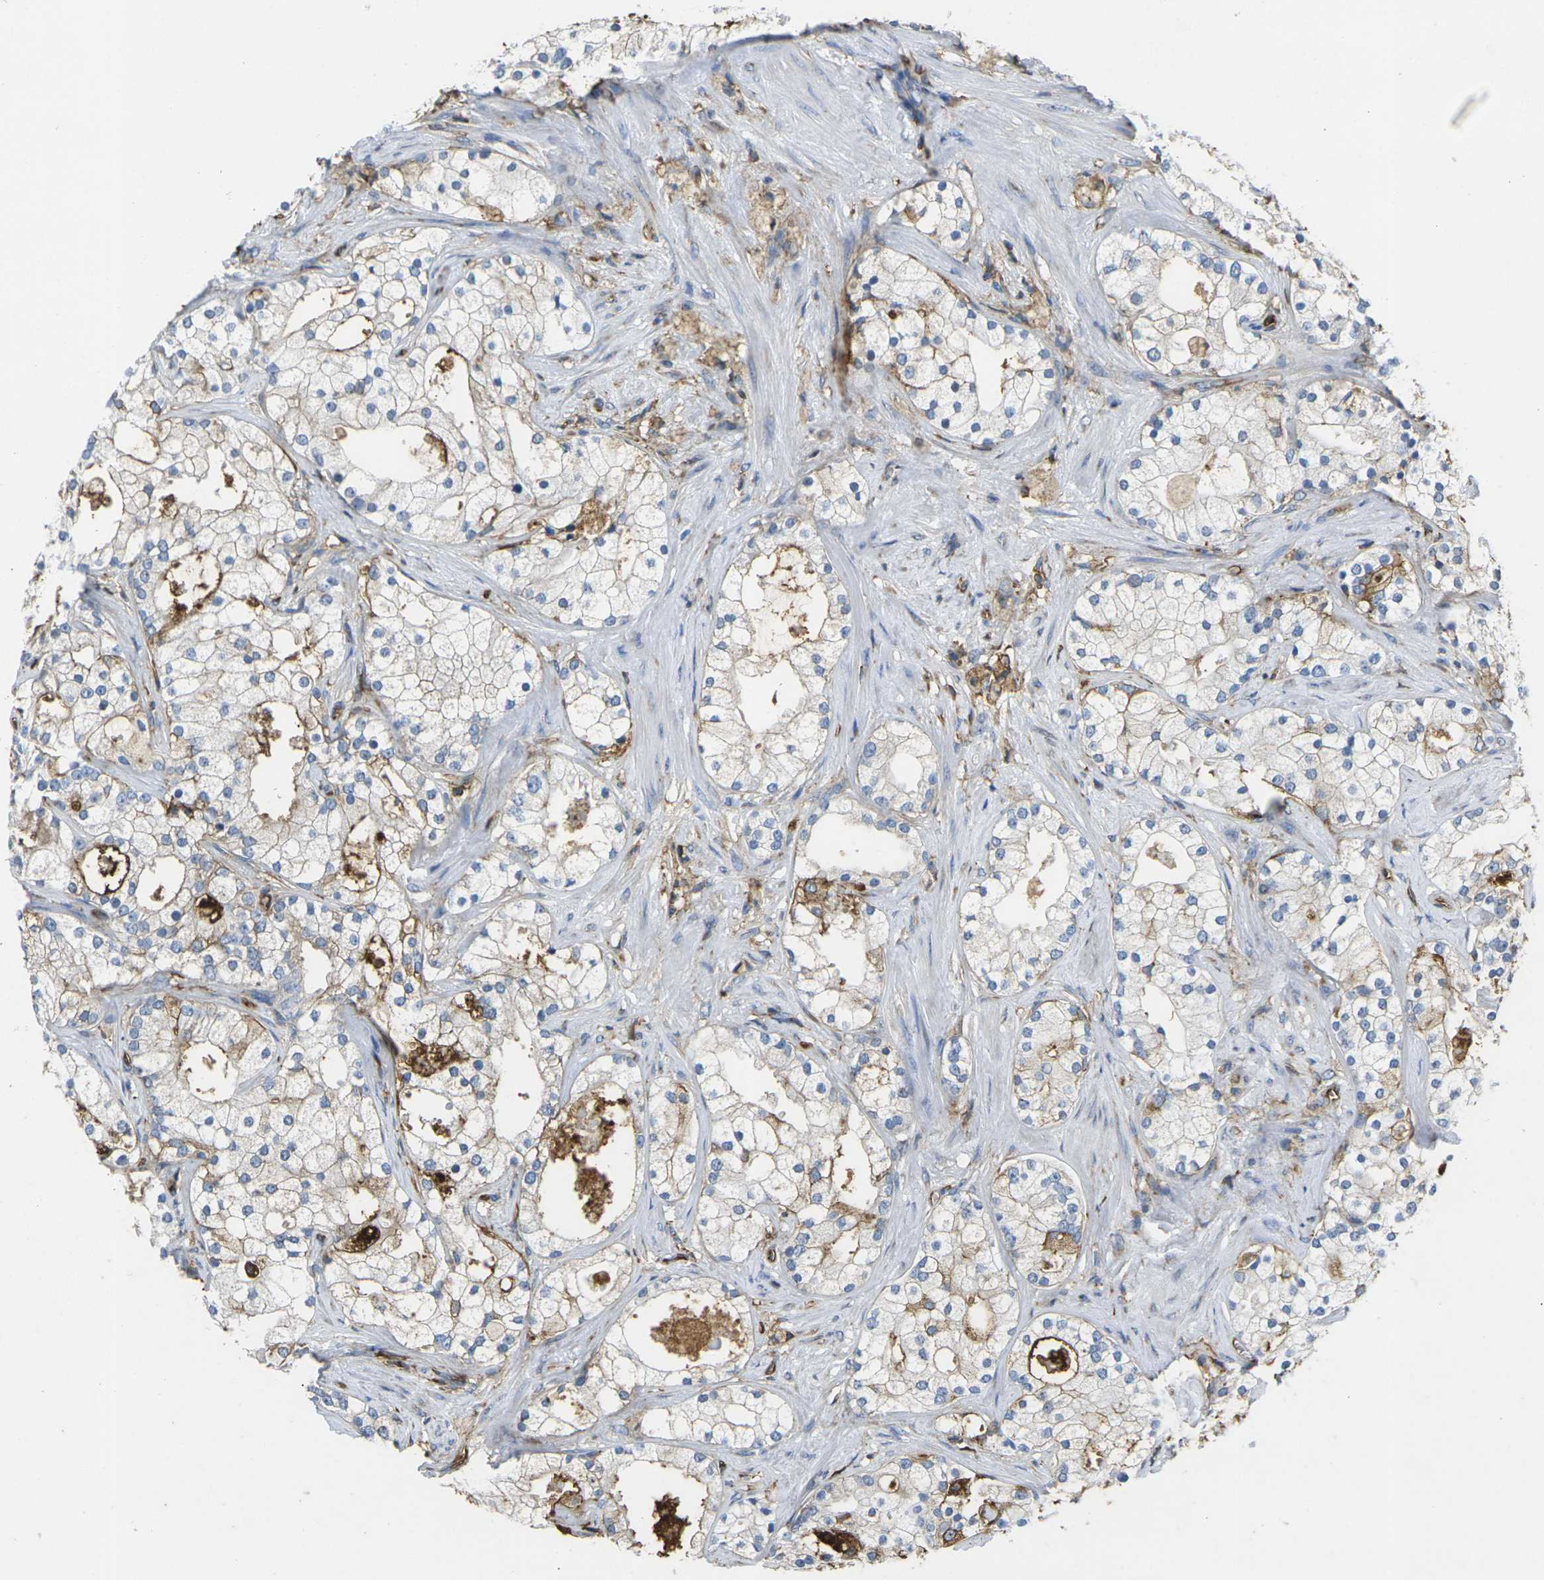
{"staining": {"intensity": "weak", "quantity": "25%-75%", "location": "cytoplasmic/membranous"}, "tissue": "prostate cancer", "cell_type": "Tumor cells", "image_type": "cancer", "snomed": [{"axis": "morphology", "description": "Adenocarcinoma, Low grade"}, {"axis": "topography", "description": "Prostate"}], "caption": "This micrograph demonstrates immunohistochemistry (IHC) staining of human prostate cancer (low-grade adenocarcinoma), with low weak cytoplasmic/membranous positivity in about 25%-75% of tumor cells.", "gene": "FAM110D", "patient": {"sex": "male", "age": 58}}